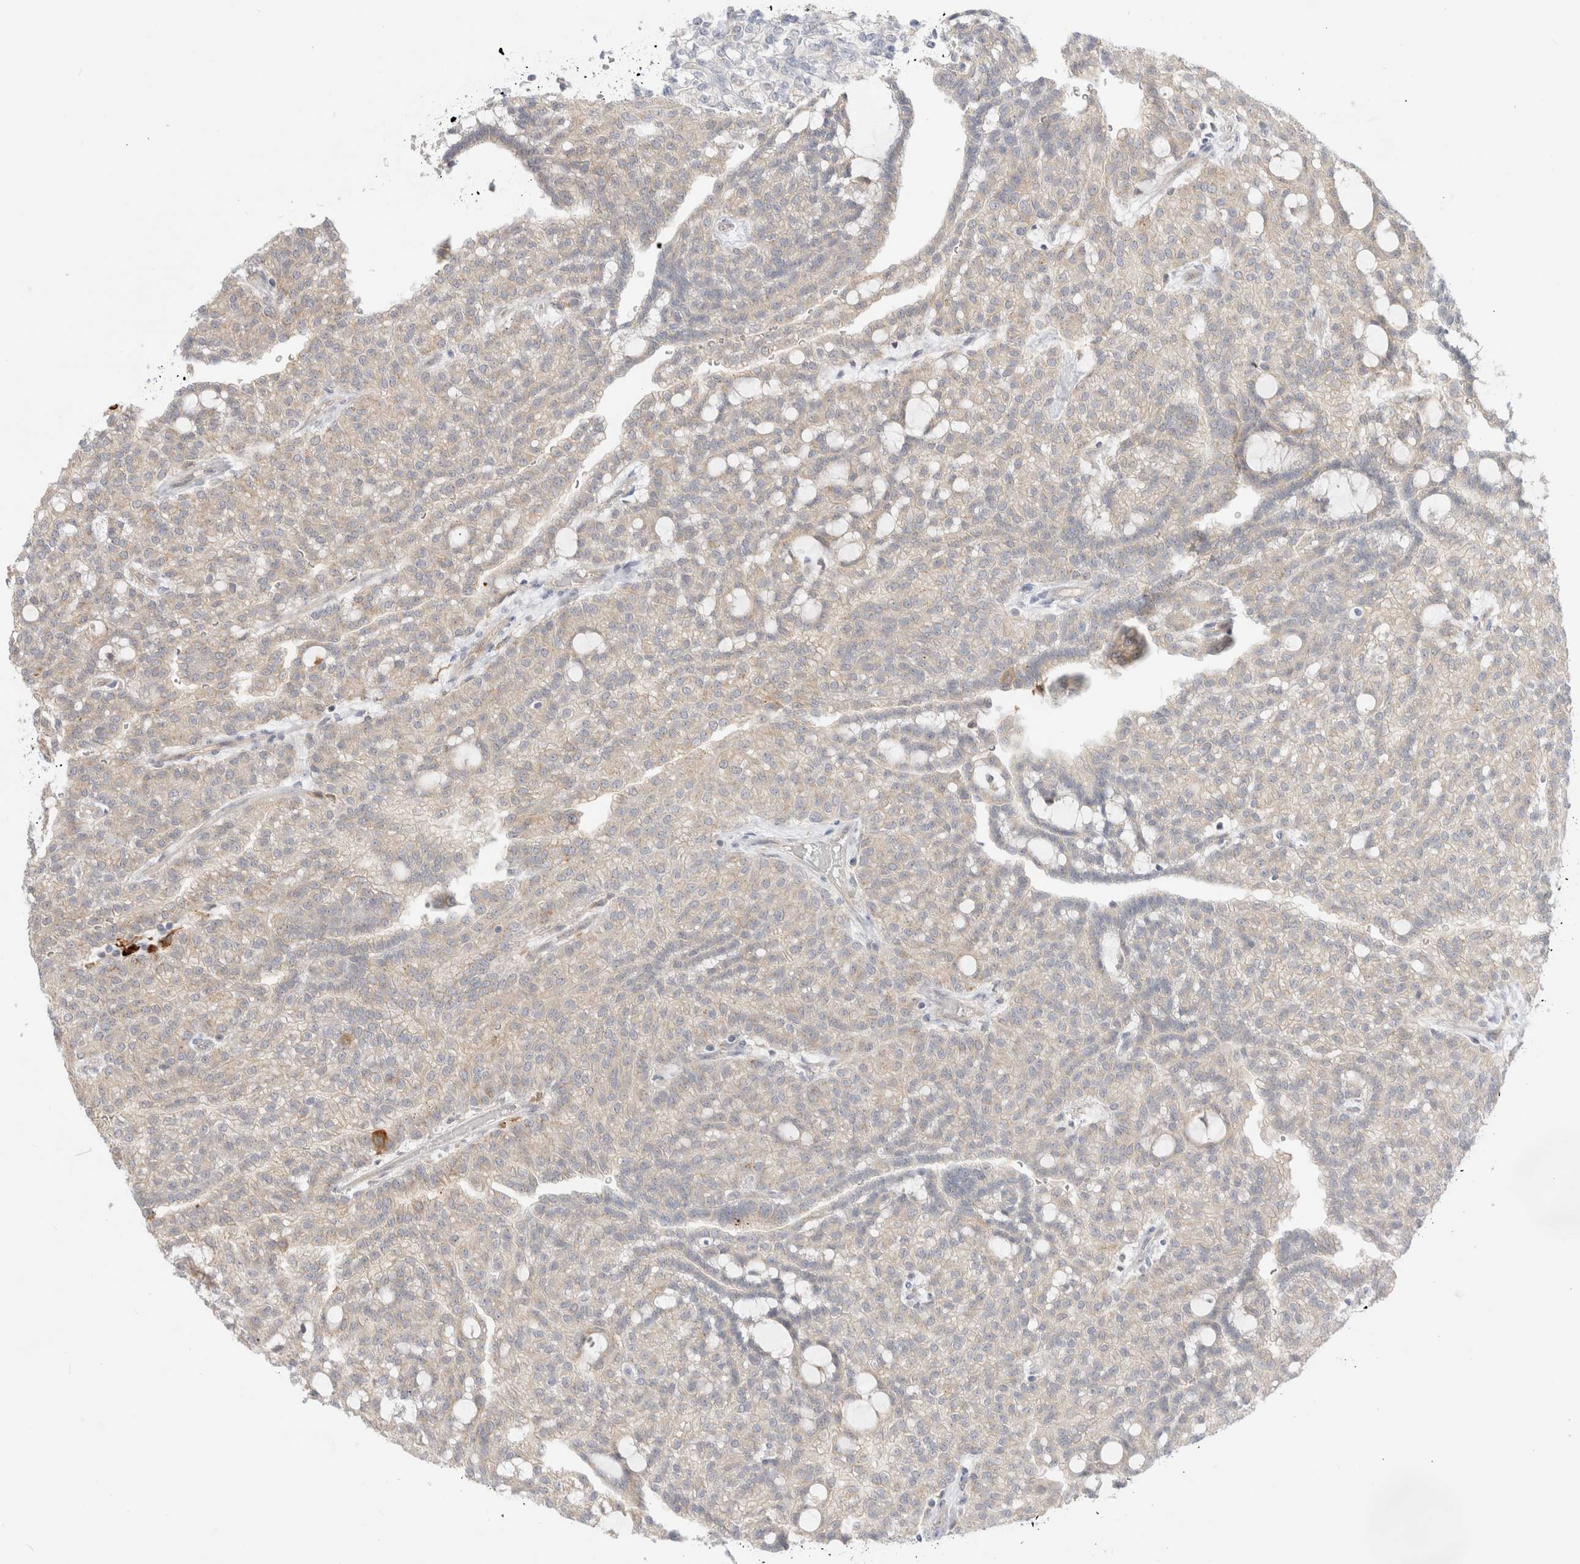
{"staining": {"intensity": "weak", "quantity": "<25%", "location": "cytoplasmic/membranous"}, "tissue": "renal cancer", "cell_type": "Tumor cells", "image_type": "cancer", "snomed": [{"axis": "morphology", "description": "Adenocarcinoma, NOS"}, {"axis": "topography", "description": "Kidney"}], "caption": "Immunohistochemistry (IHC) micrograph of human renal cancer (adenocarcinoma) stained for a protein (brown), which reveals no expression in tumor cells.", "gene": "EFCAB13", "patient": {"sex": "male", "age": 63}}